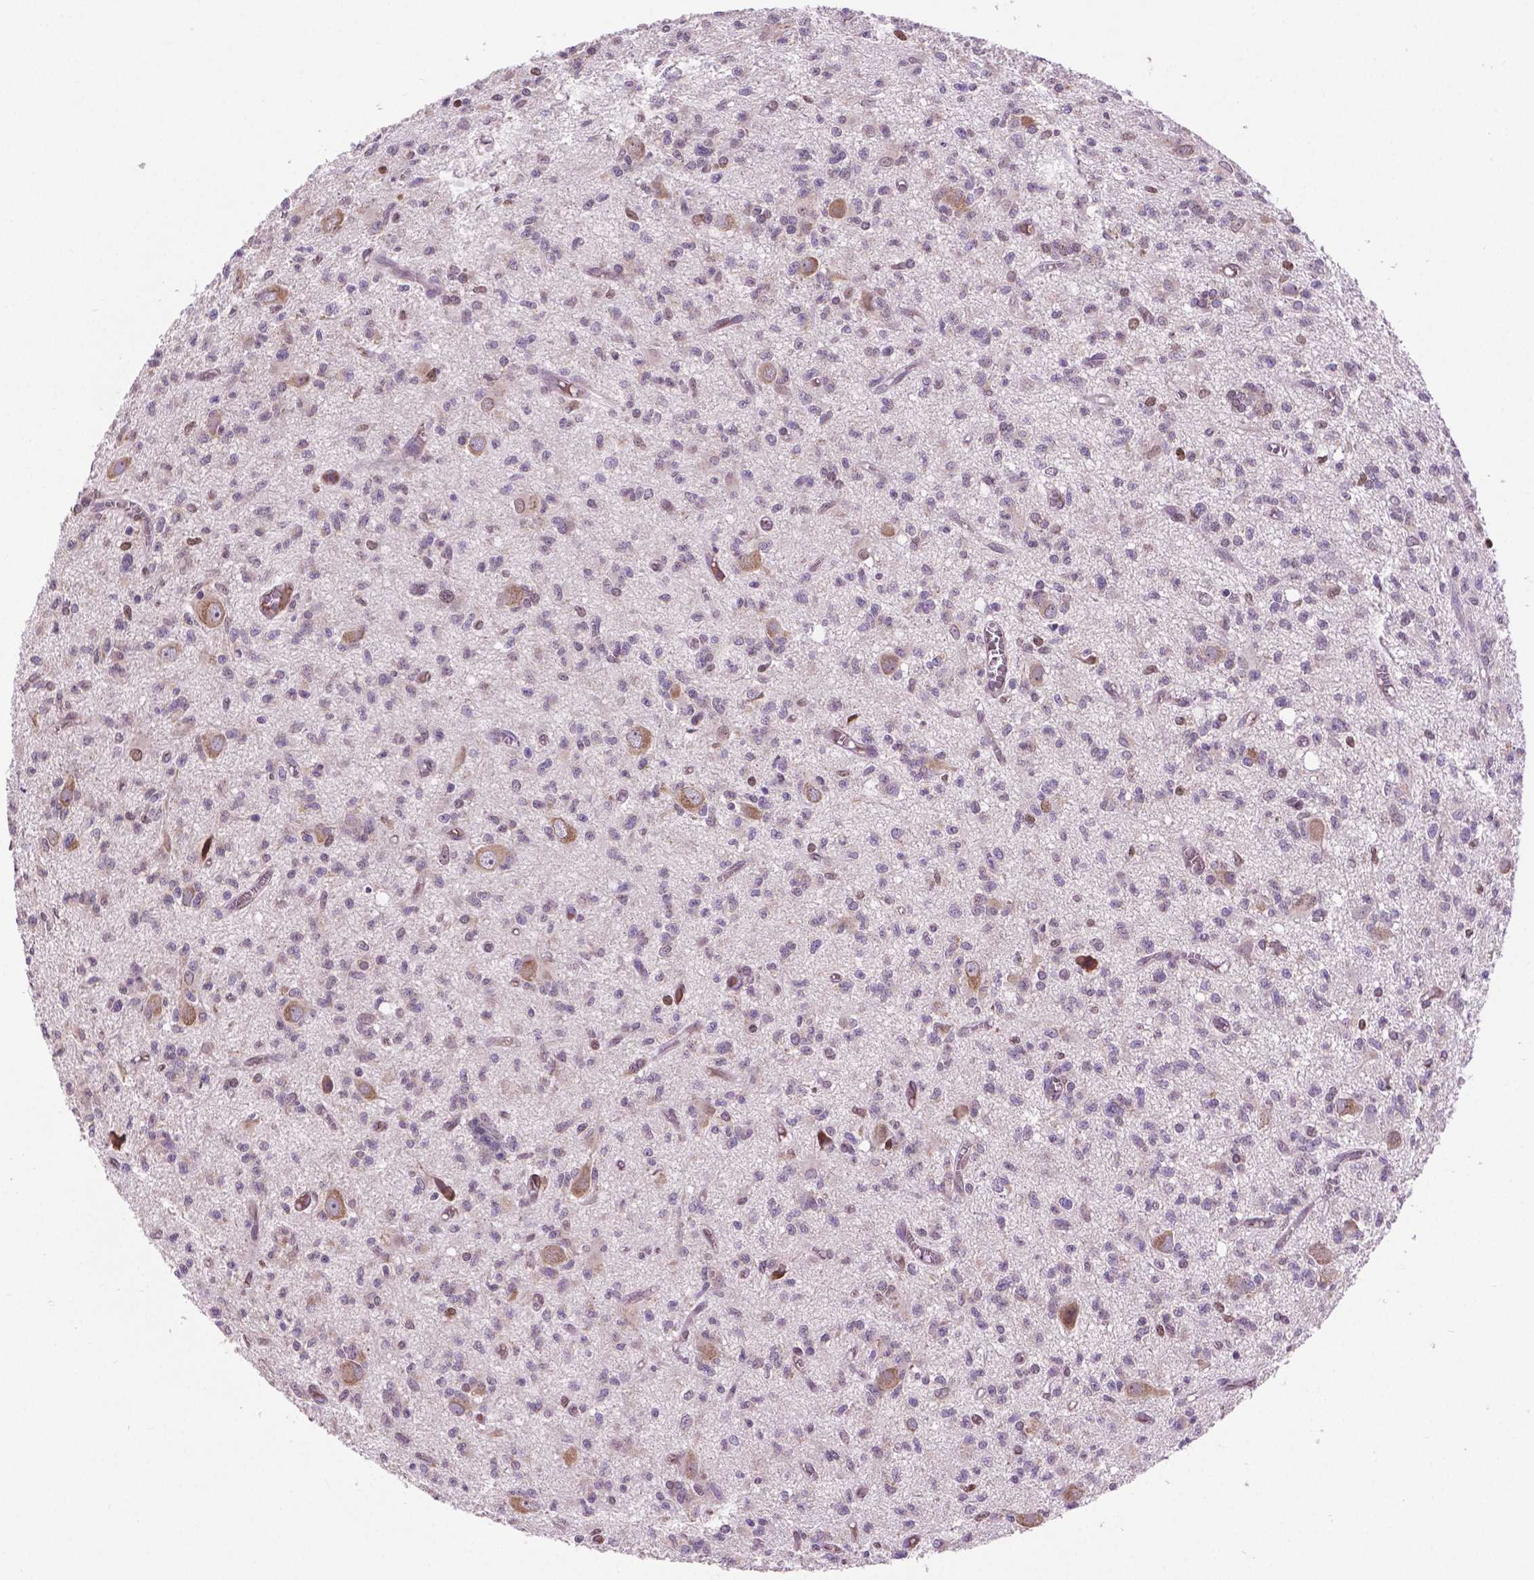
{"staining": {"intensity": "negative", "quantity": "none", "location": "none"}, "tissue": "glioma", "cell_type": "Tumor cells", "image_type": "cancer", "snomed": [{"axis": "morphology", "description": "Glioma, malignant, Low grade"}, {"axis": "topography", "description": "Brain"}], "caption": "Low-grade glioma (malignant) was stained to show a protein in brown. There is no significant positivity in tumor cells.", "gene": "IRF6", "patient": {"sex": "male", "age": 64}}